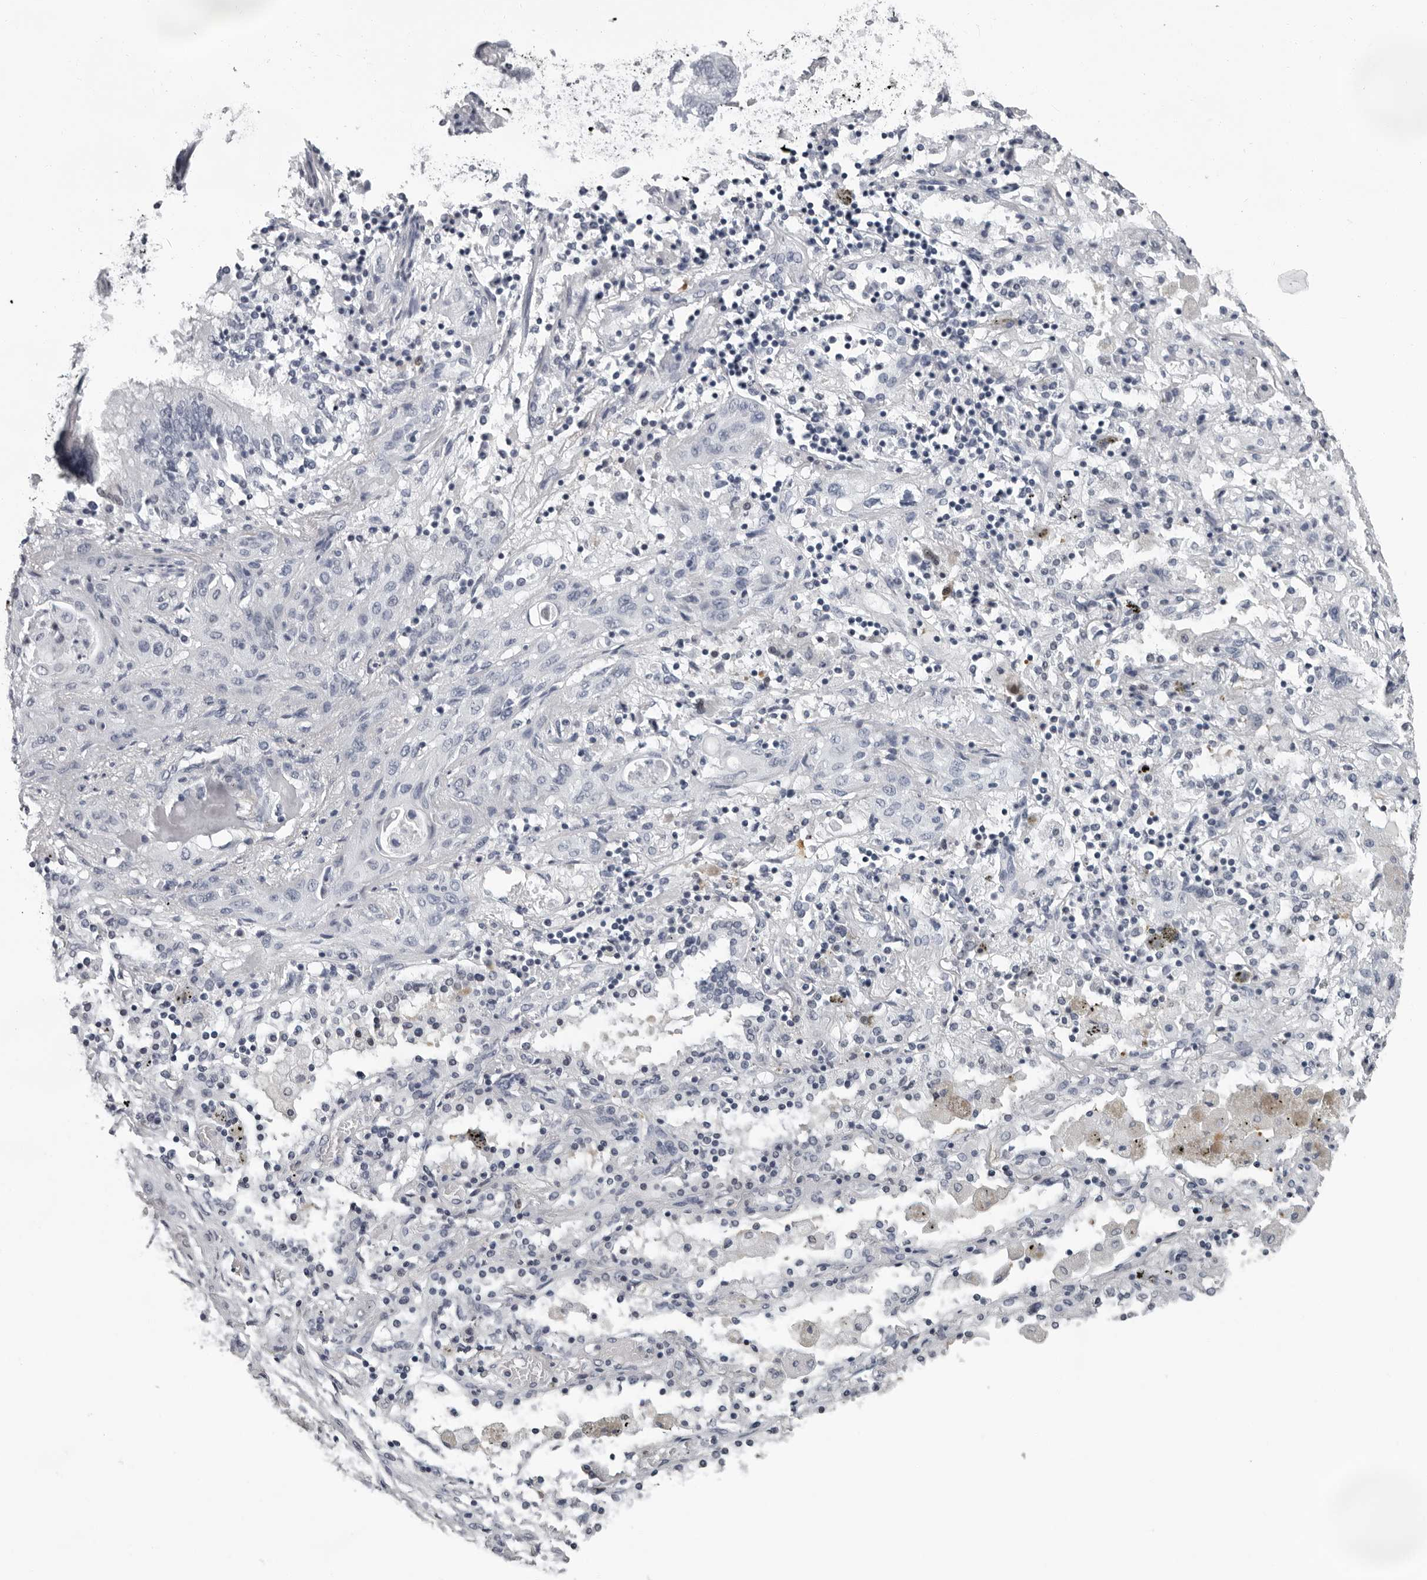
{"staining": {"intensity": "negative", "quantity": "none", "location": "none"}, "tissue": "lung cancer", "cell_type": "Tumor cells", "image_type": "cancer", "snomed": [{"axis": "morphology", "description": "Squamous cell carcinoma, NOS"}, {"axis": "topography", "description": "Lung"}], "caption": "Tumor cells are negative for protein expression in human lung cancer (squamous cell carcinoma).", "gene": "LZIC", "patient": {"sex": "female", "age": 47}}